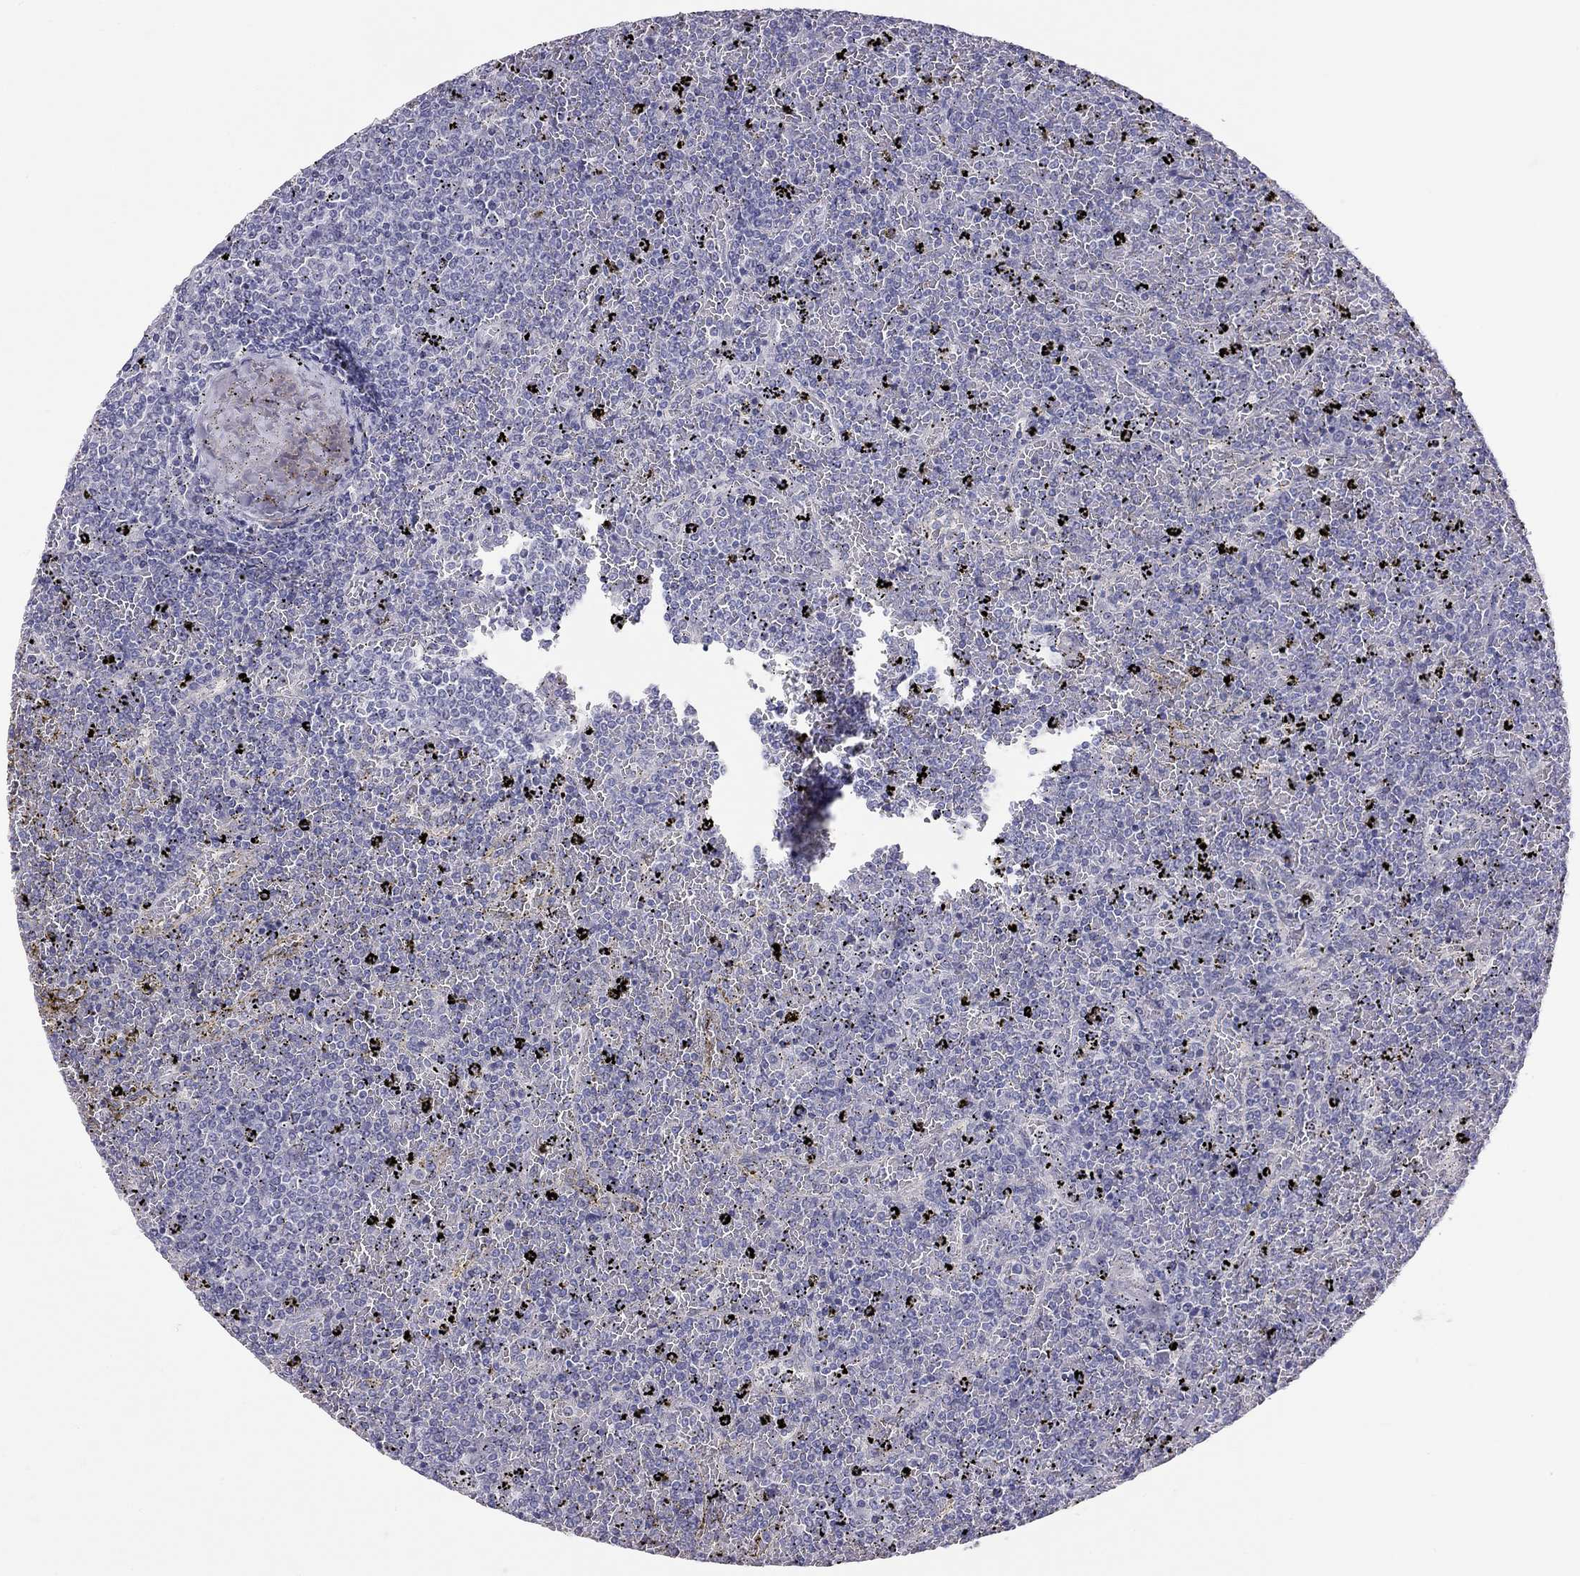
{"staining": {"intensity": "negative", "quantity": "none", "location": "none"}, "tissue": "lymphoma", "cell_type": "Tumor cells", "image_type": "cancer", "snomed": [{"axis": "morphology", "description": "Malignant lymphoma, non-Hodgkin's type, Low grade"}, {"axis": "topography", "description": "Spleen"}], "caption": "Human lymphoma stained for a protein using immunohistochemistry demonstrates no positivity in tumor cells.", "gene": "KCNV2", "patient": {"sex": "female", "age": 77}}